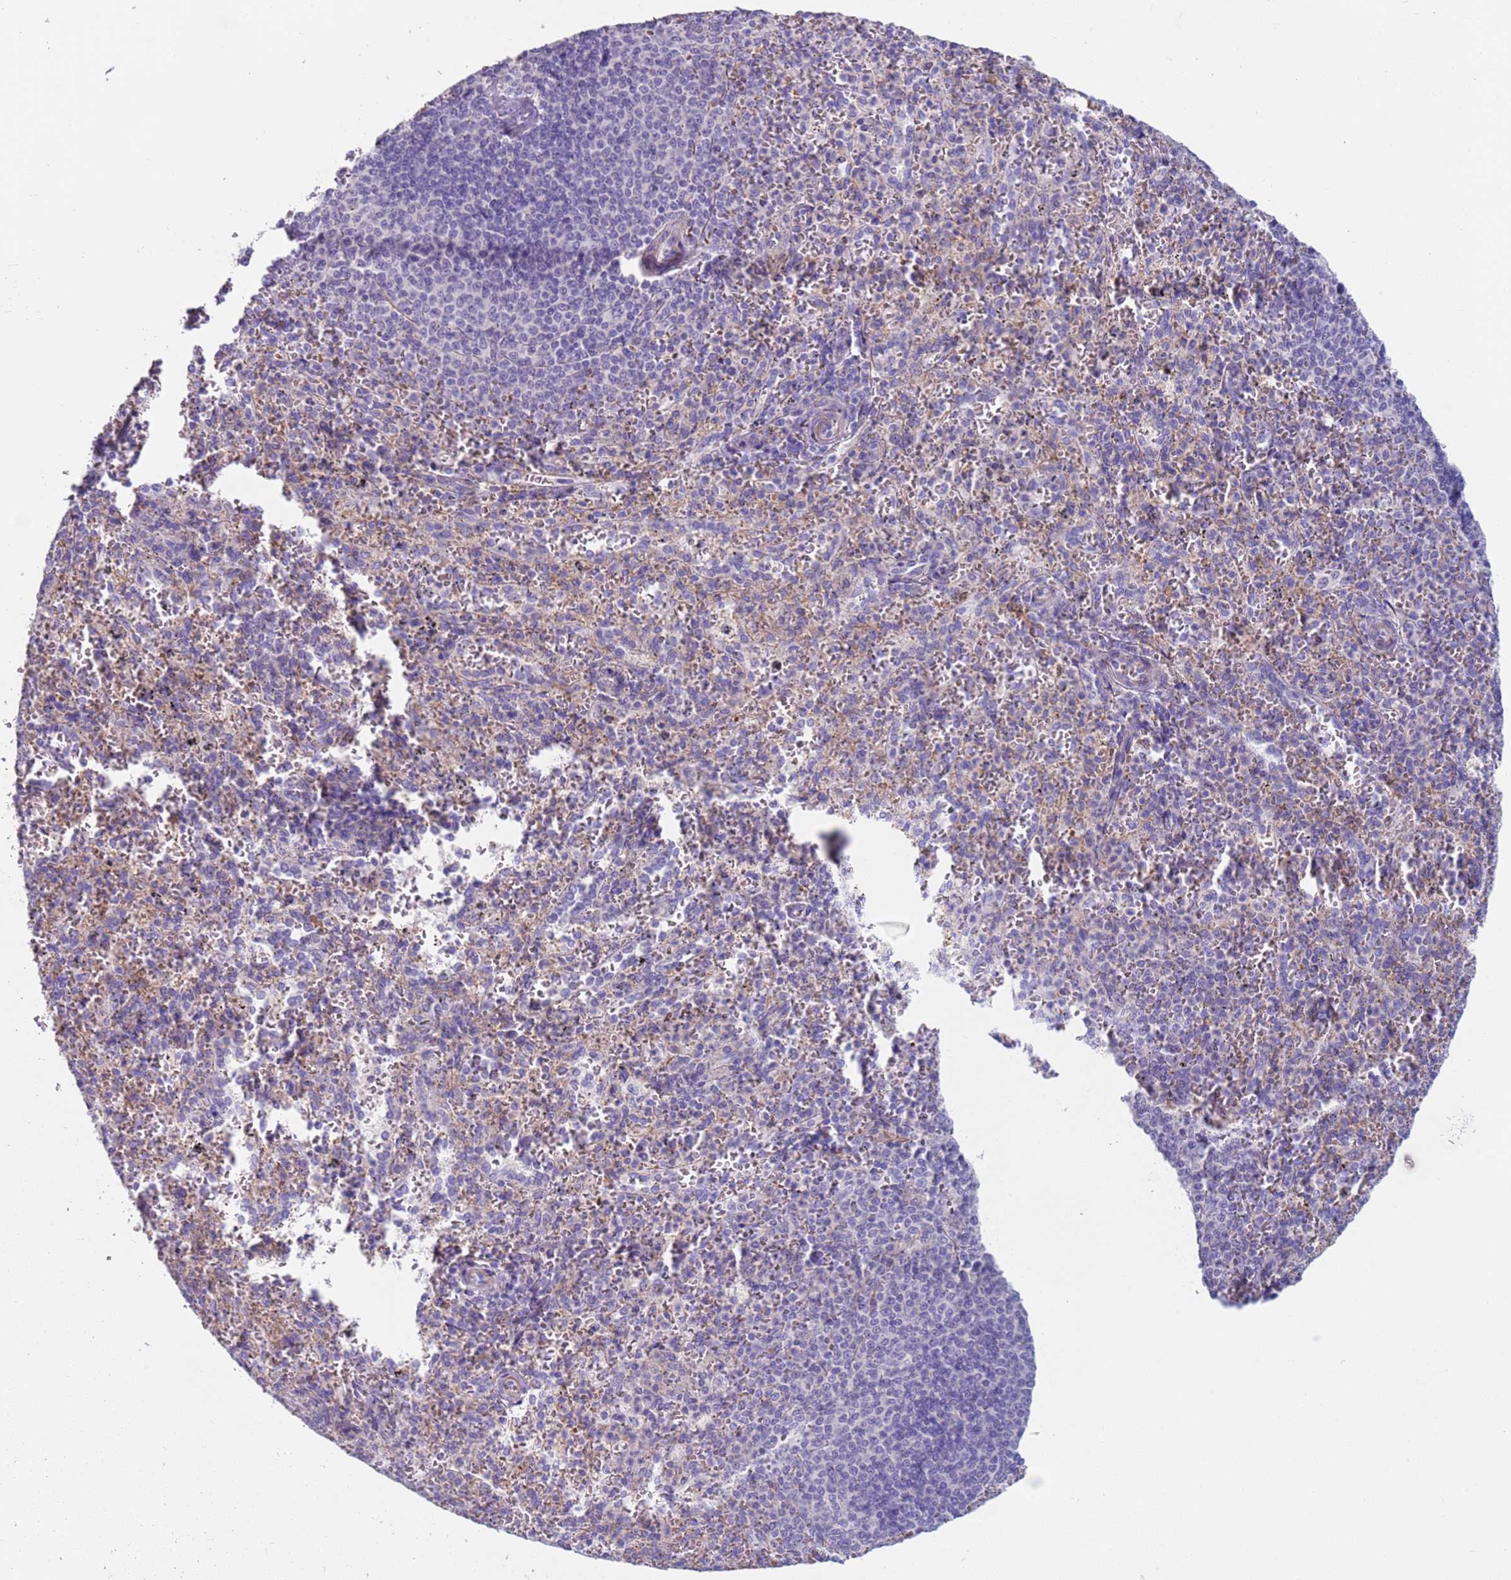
{"staining": {"intensity": "negative", "quantity": "none", "location": "none"}, "tissue": "spleen", "cell_type": "Cells in red pulp", "image_type": "normal", "snomed": [{"axis": "morphology", "description": "Normal tissue, NOS"}, {"axis": "topography", "description": "Spleen"}], "caption": "Photomicrograph shows no protein positivity in cells in red pulp of unremarkable spleen.", "gene": "KBTBD3", "patient": {"sex": "female", "age": 21}}